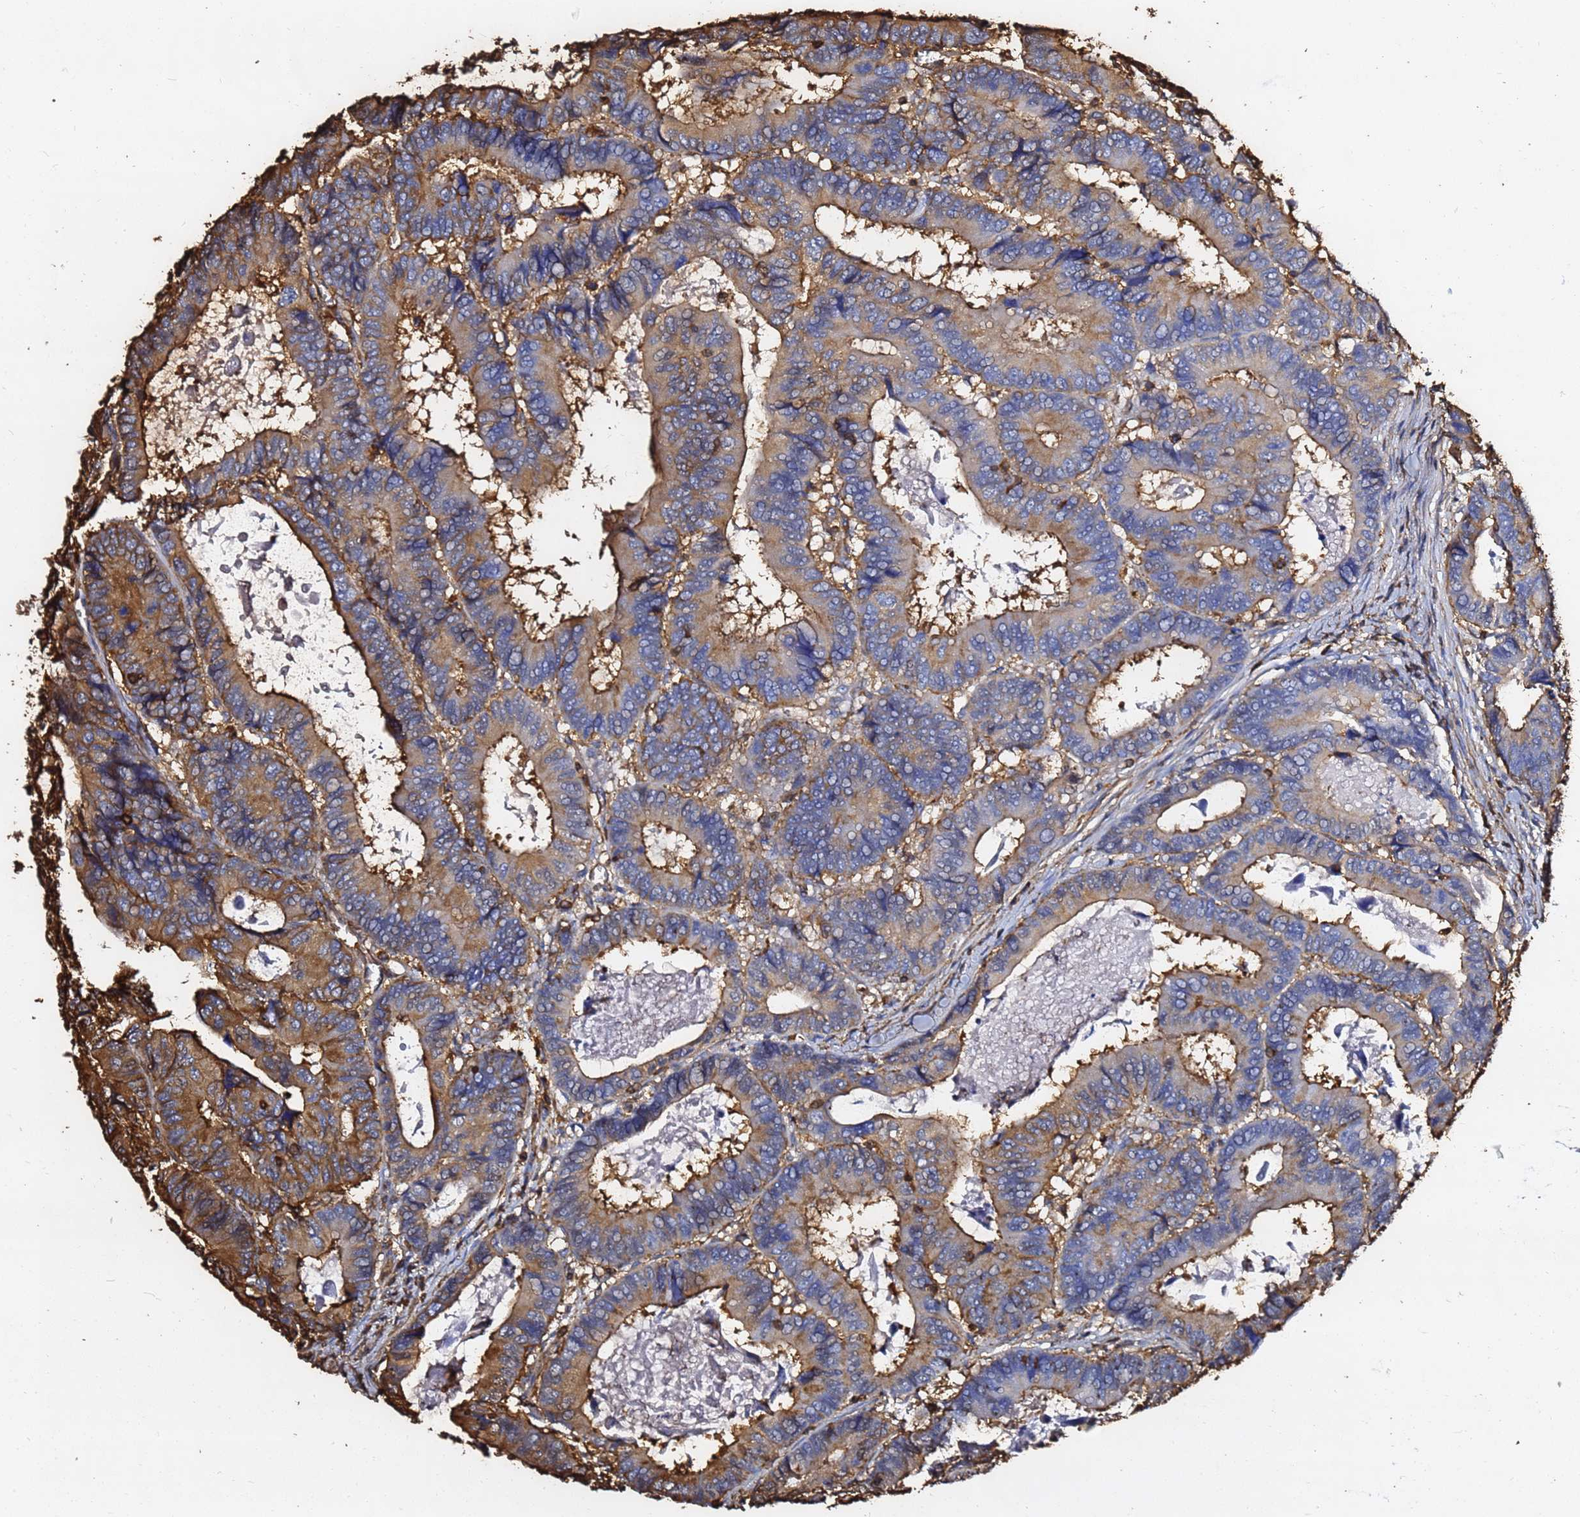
{"staining": {"intensity": "moderate", "quantity": "25%-75%", "location": "cytoplasmic/membranous"}, "tissue": "colorectal cancer", "cell_type": "Tumor cells", "image_type": "cancer", "snomed": [{"axis": "morphology", "description": "Adenocarcinoma, NOS"}, {"axis": "topography", "description": "Colon"}], "caption": "Moderate cytoplasmic/membranous expression for a protein is appreciated in approximately 25%-75% of tumor cells of colorectal cancer (adenocarcinoma) using immunohistochemistry.", "gene": "ACTB", "patient": {"sex": "male", "age": 85}}